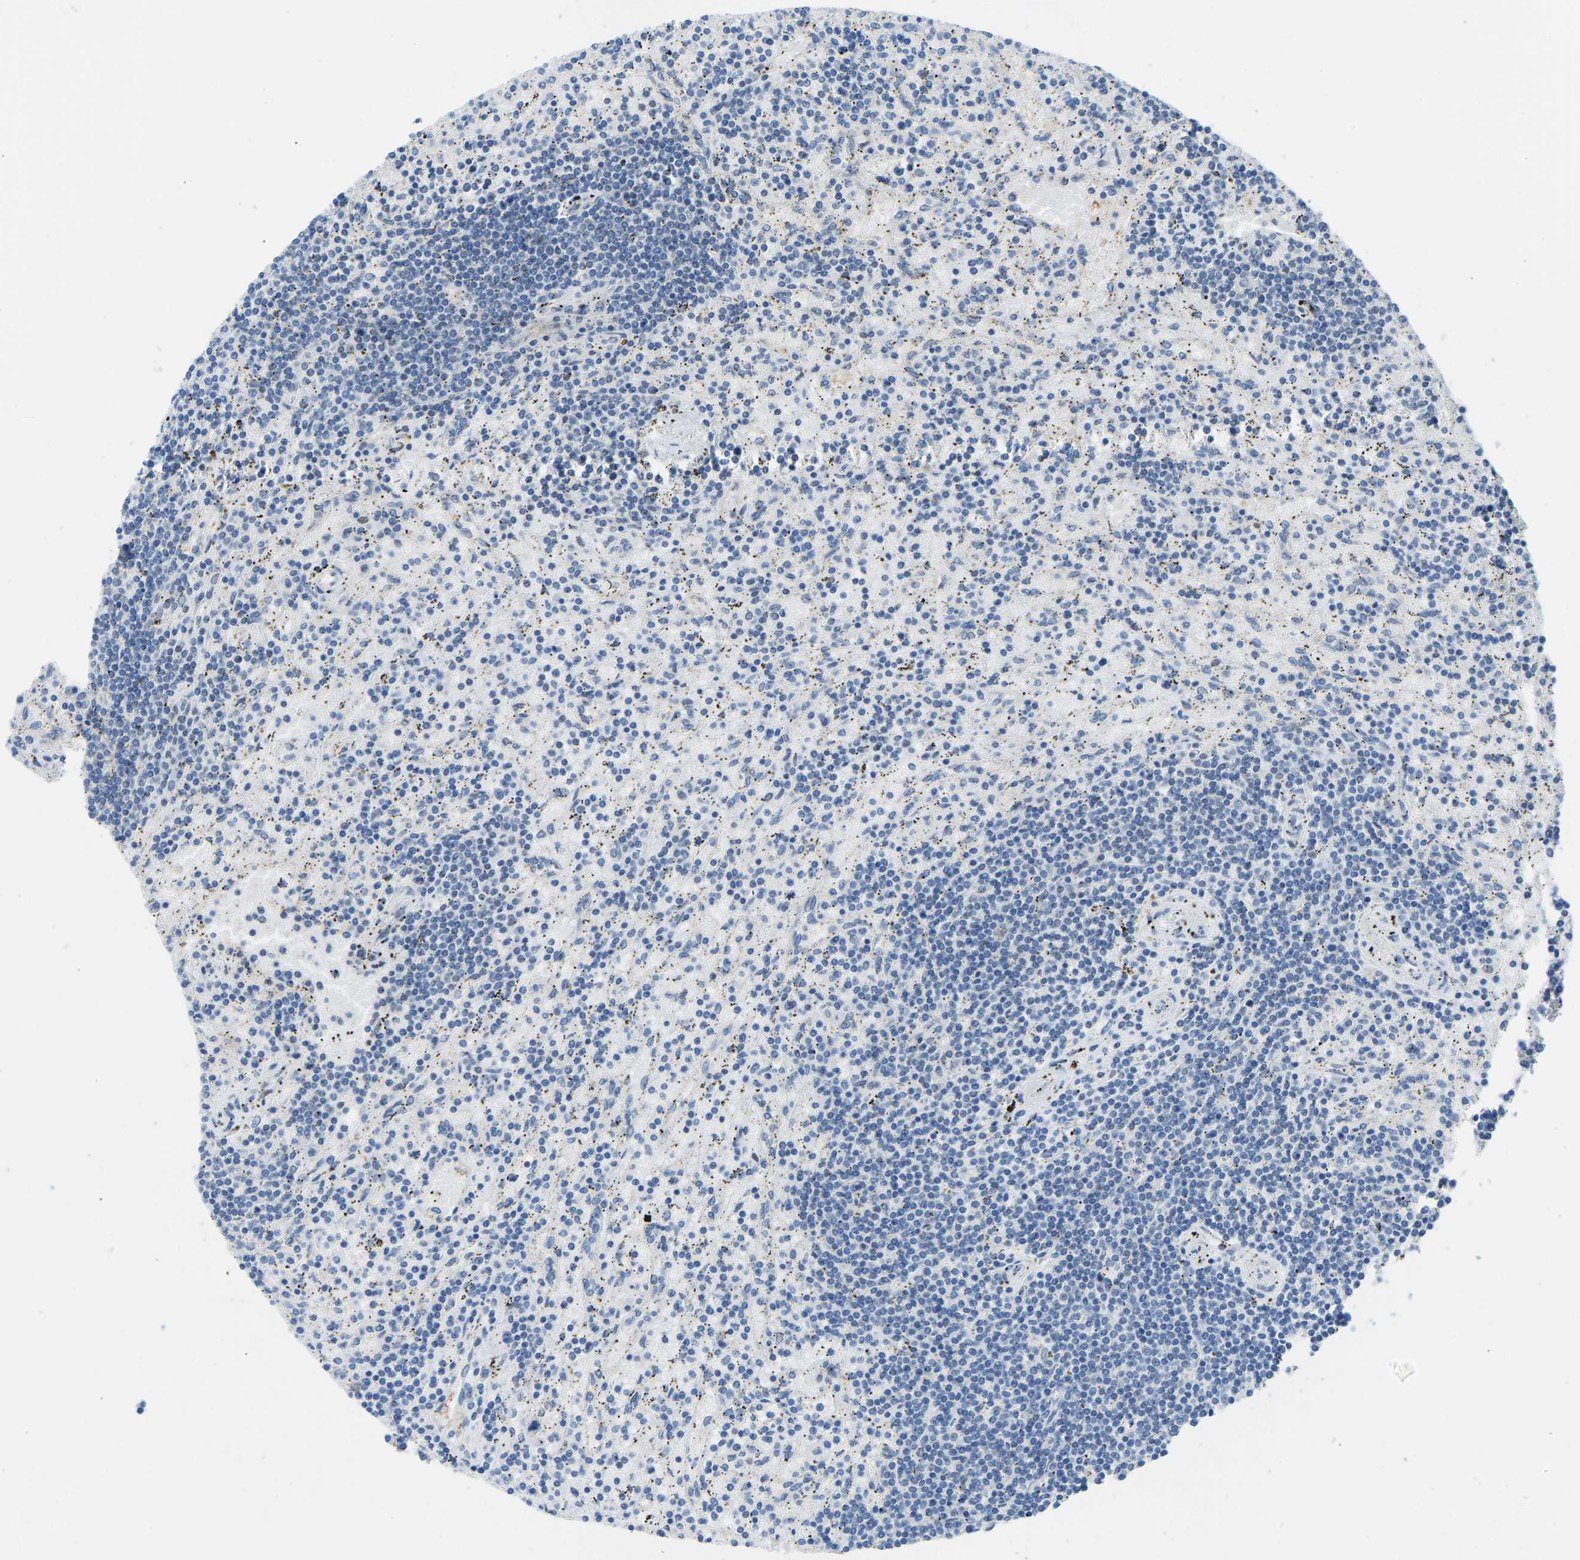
{"staining": {"intensity": "negative", "quantity": "none", "location": "none"}, "tissue": "lymphoma", "cell_type": "Tumor cells", "image_type": "cancer", "snomed": [{"axis": "morphology", "description": "Malignant lymphoma, non-Hodgkin's type, Low grade"}, {"axis": "topography", "description": "Spleen"}], "caption": "Immunohistochemistry of lymphoma displays no positivity in tumor cells. Brightfield microscopy of immunohistochemistry stained with DAB (3,3'-diaminobenzidine) (brown) and hematoxylin (blue), captured at high magnification.", "gene": "FOXK1", "patient": {"sex": "male", "age": 76}}